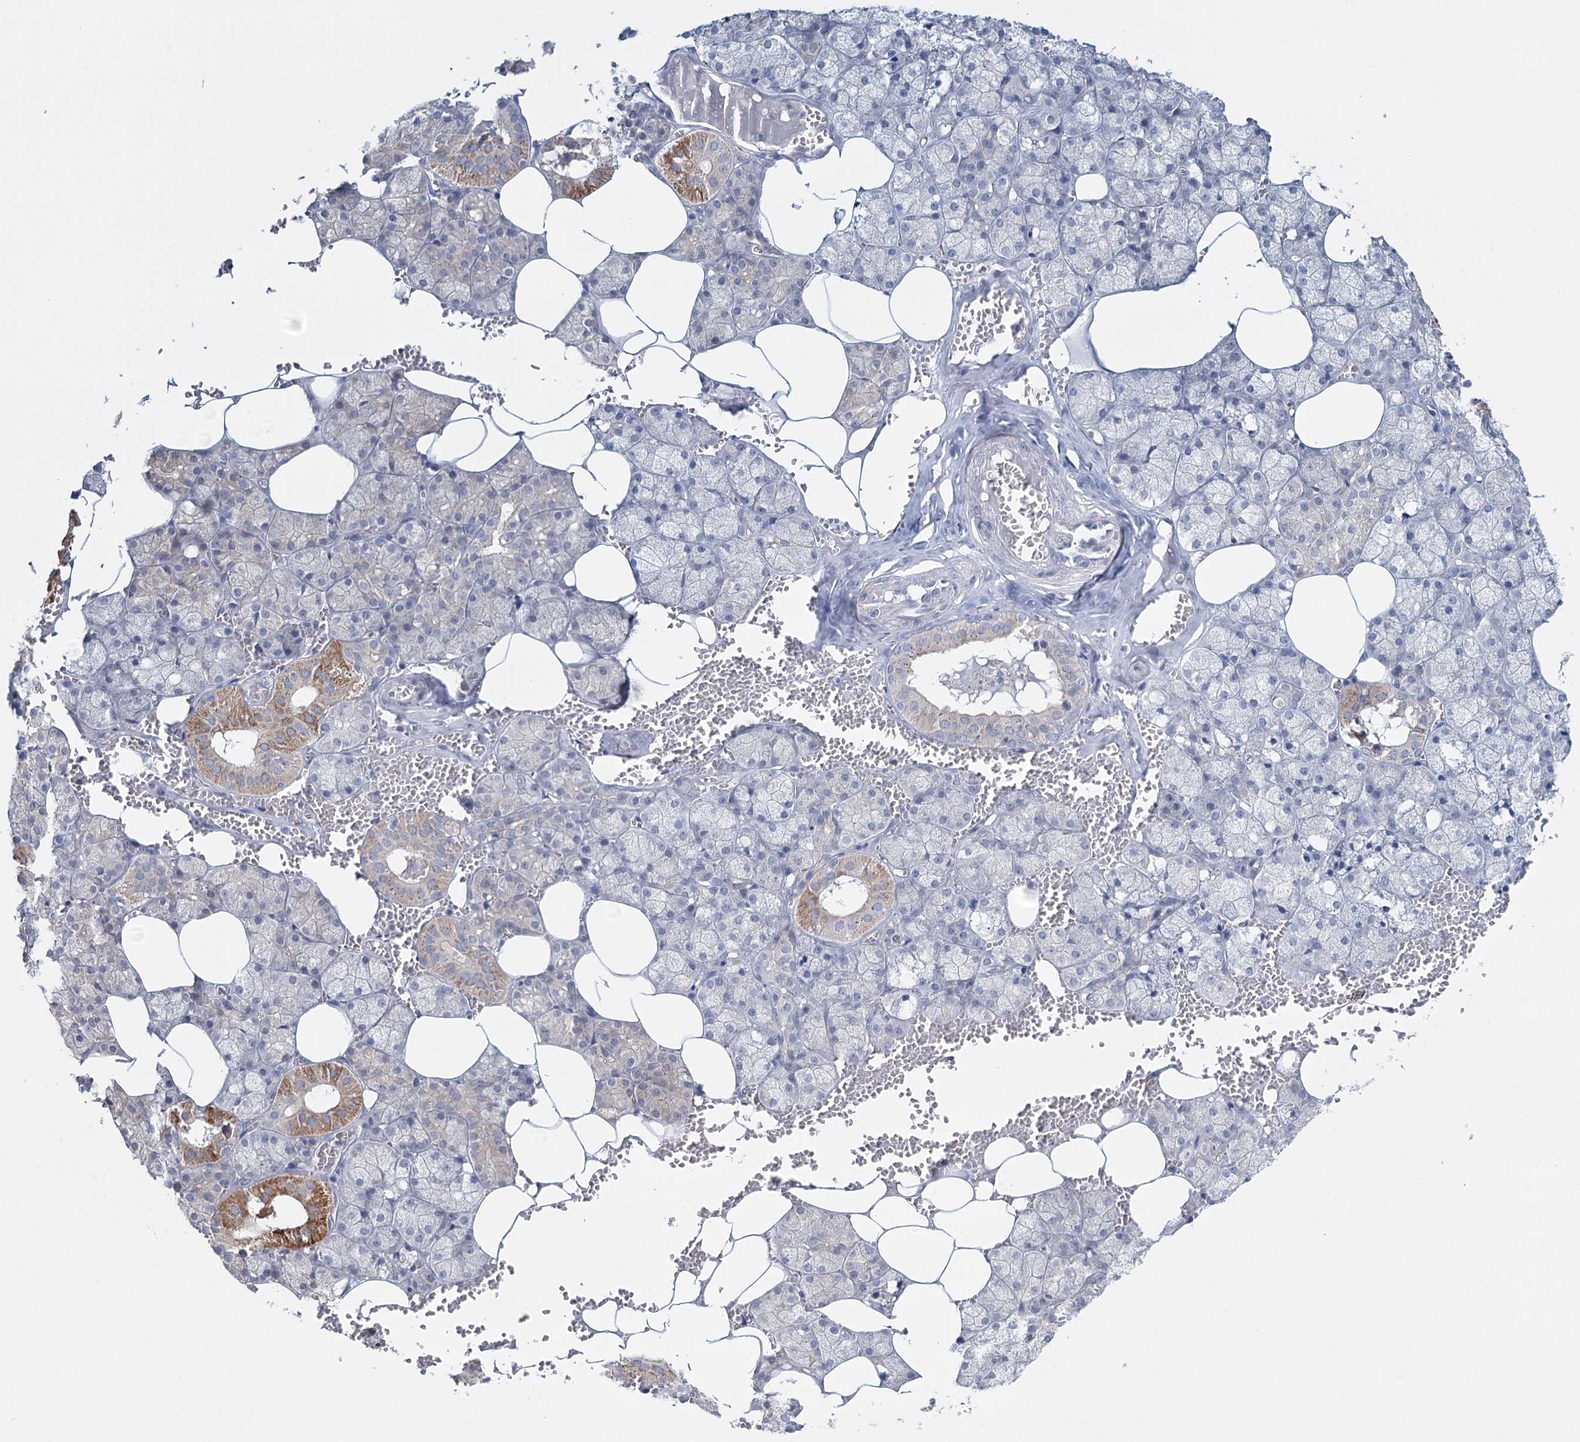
{"staining": {"intensity": "moderate", "quantity": "<25%", "location": "cytoplasmic/membranous"}, "tissue": "salivary gland", "cell_type": "Glandular cells", "image_type": "normal", "snomed": [{"axis": "morphology", "description": "Normal tissue, NOS"}, {"axis": "topography", "description": "Salivary gland"}], "caption": "The histopathology image exhibits immunohistochemical staining of normal salivary gland. There is moderate cytoplasmic/membranous staining is appreciated in approximately <25% of glandular cells.", "gene": "DAPK1", "patient": {"sex": "male", "age": 62}}